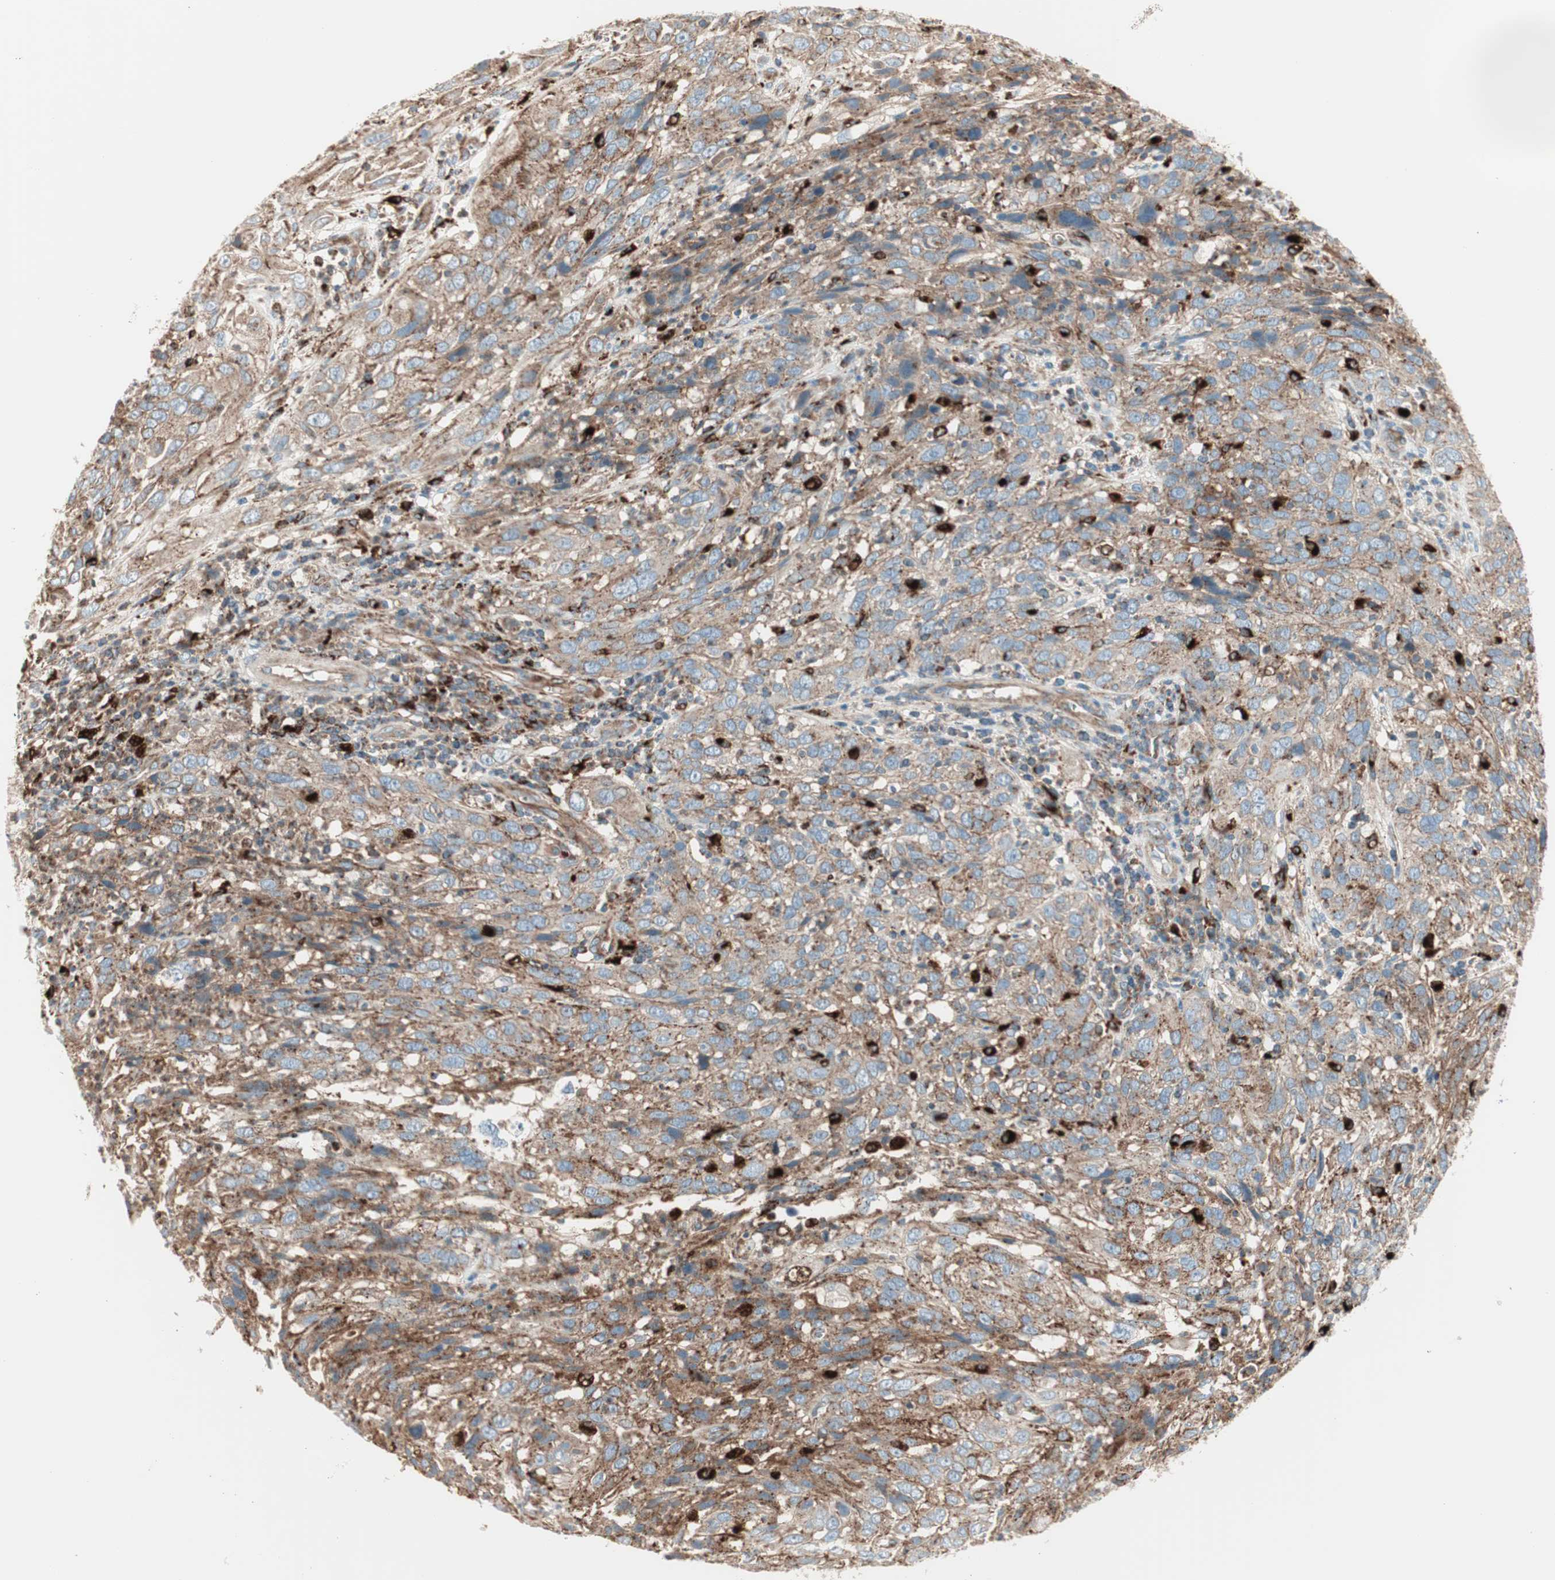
{"staining": {"intensity": "weak", "quantity": ">75%", "location": "cytoplasmic/membranous"}, "tissue": "cervical cancer", "cell_type": "Tumor cells", "image_type": "cancer", "snomed": [{"axis": "morphology", "description": "Squamous cell carcinoma, NOS"}, {"axis": "topography", "description": "Cervix"}], "caption": "Human squamous cell carcinoma (cervical) stained with a brown dye demonstrates weak cytoplasmic/membranous positive expression in approximately >75% of tumor cells.", "gene": "ATP6V1G1", "patient": {"sex": "female", "age": 32}}